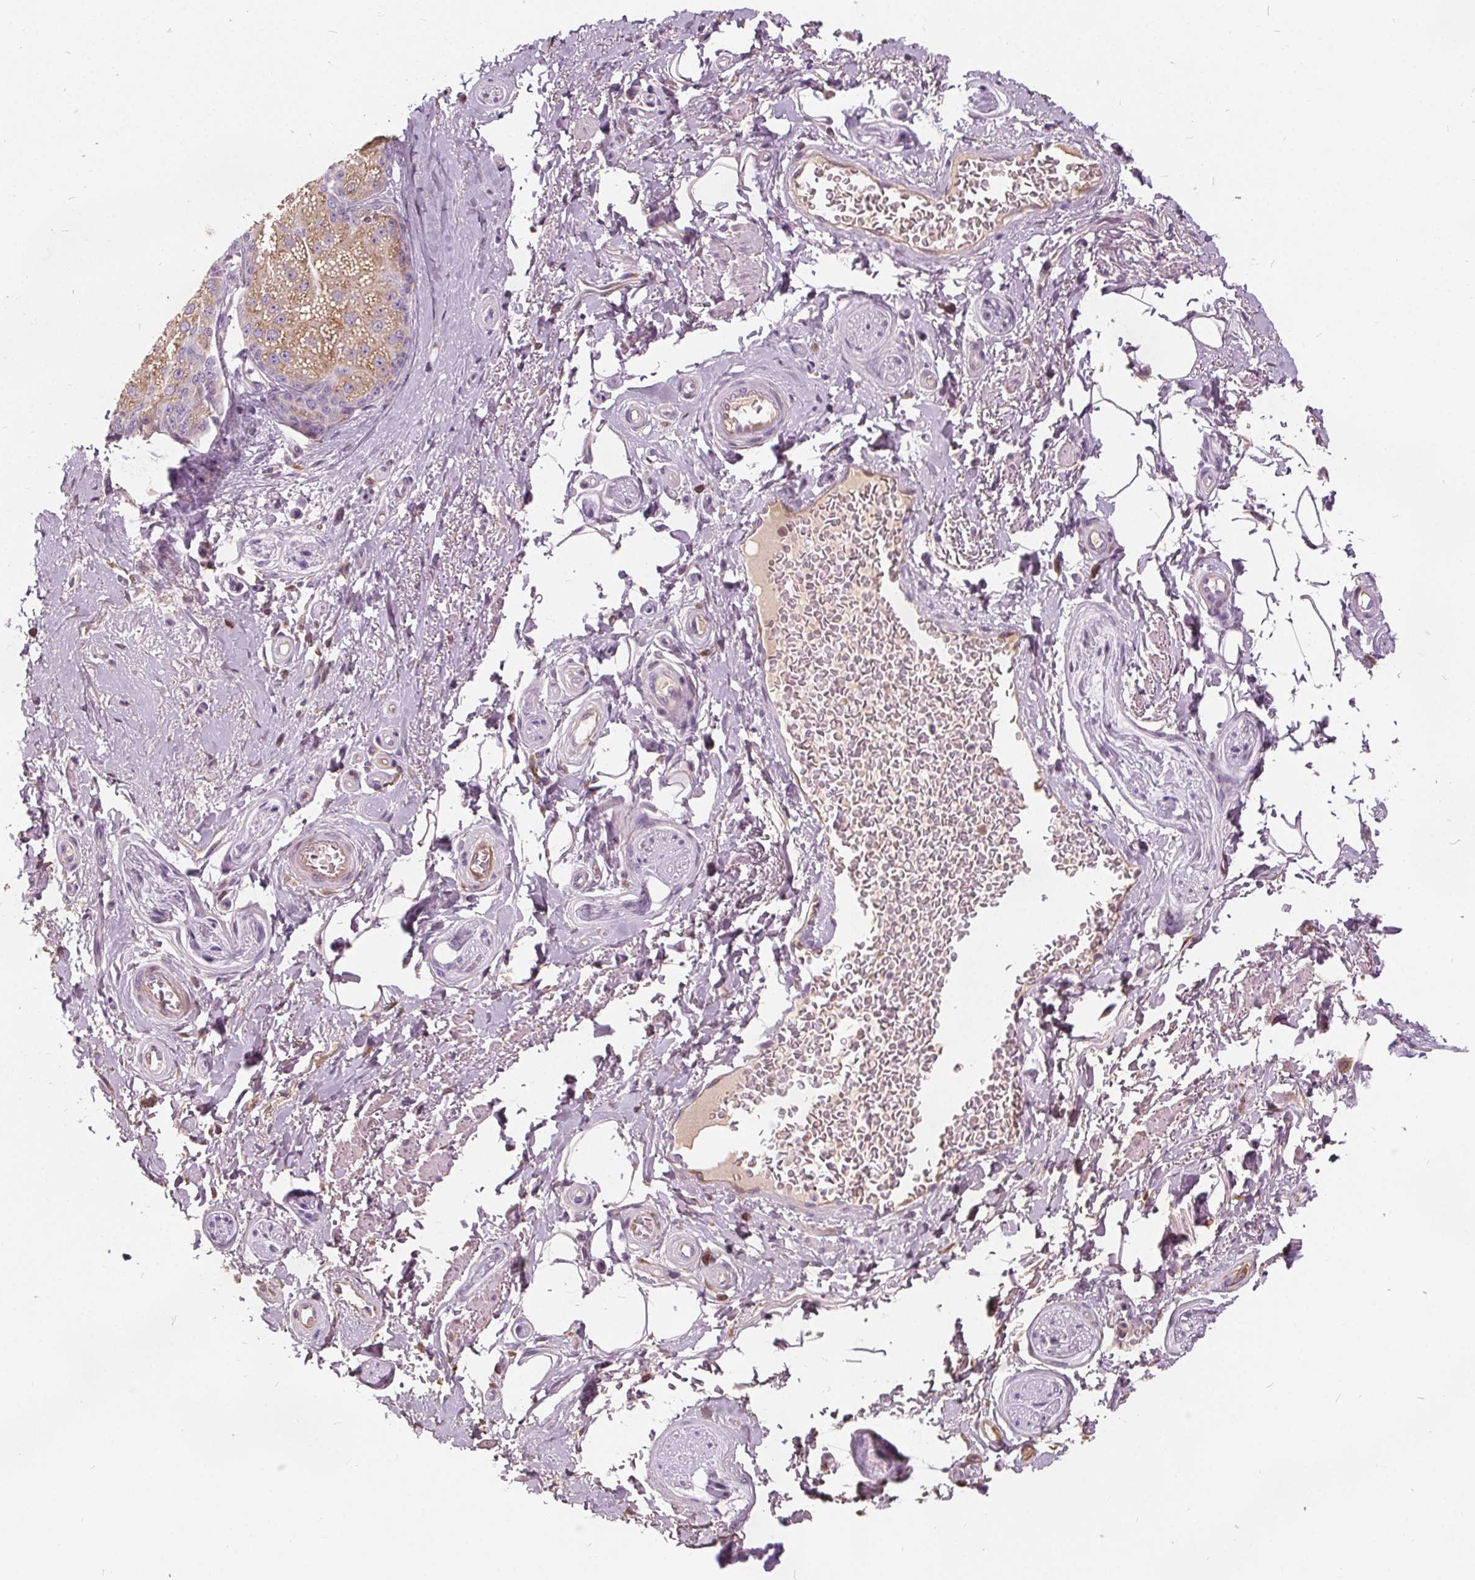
{"staining": {"intensity": "negative", "quantity": "none", "location": "none"}, "tissue": "adipose tissue", "cell_type": "Adipocytes", "image_type": "normal", "snomed": [{"axis": "morphology", "description": "Normal tissue, NOS"}, {"axis": "topography", "description": "Peripheral nerve tissue"}], "caption": "A histopathology image of human adipose tissue is negative for staining in adipocytes.", "gene": "ACOX2", "patient": {"sex": "male", "age": 51}}